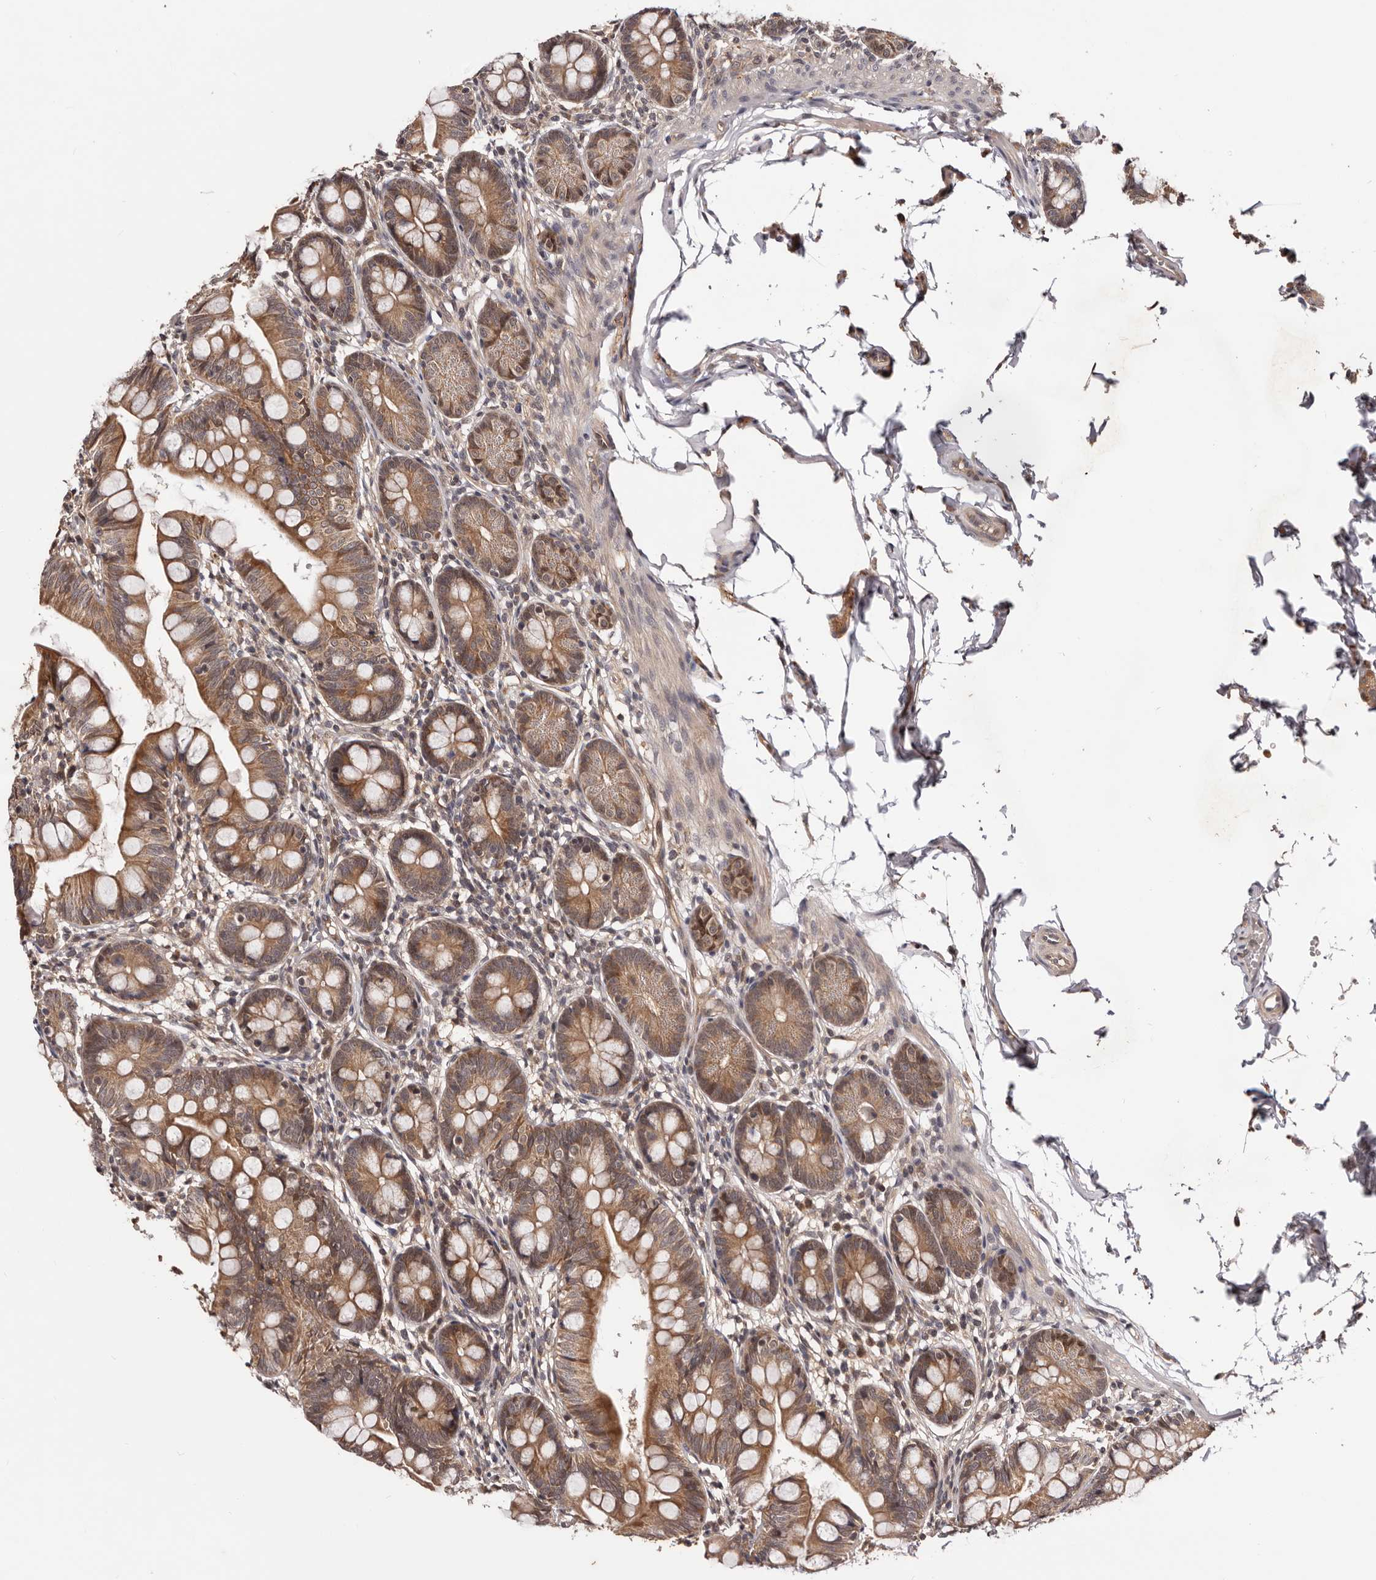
{"staining": {"intensity": "moderate", "quantity": ">75%", "location": "cytoplasmic/membranous"}, "tissue": "small intestine", "cell_type": "Glandular cells", "image_type": "normal", "snomed": [{"axis": "morphology", "description": "Normal tissue, NOS"}, {"axis": "topography", "description": "Small intestine"}], "caption": "Small intestine stained with a brown dye reveals moderate cytoplasmic/membranous positive expression in about >75% of glandular cells.", "gene": "MDP1", "patient": {"sex": "male", "age": 7}}